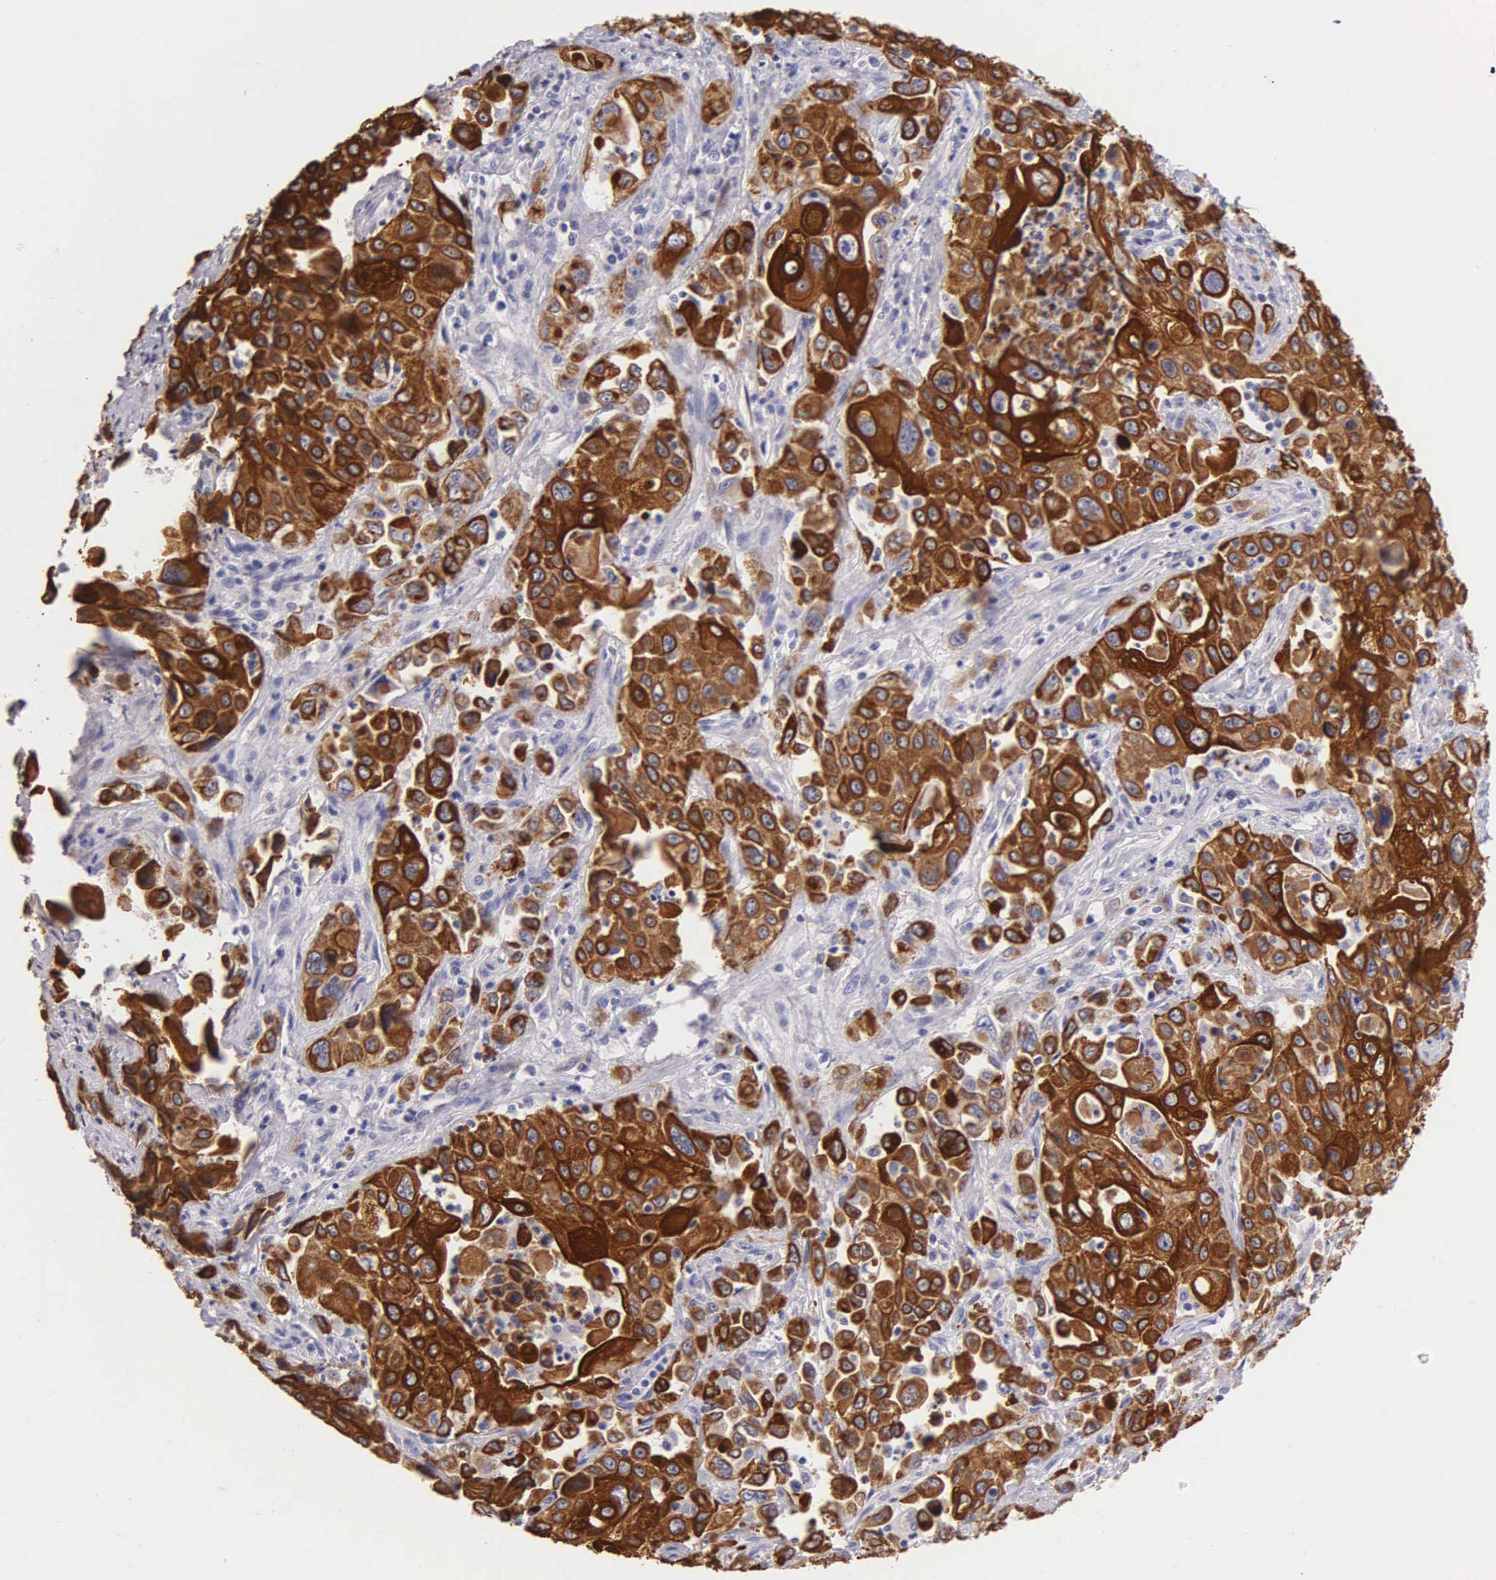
{"staining": {"intensity": "strong", "quantity": ">75%", "location": "cytoplasmic/membranous"}, "tissue": "pancreatic cancer", "cell_type": "Tumor cells", "image_type": "cancer", "snomed": [{"axis": "morphology", "description": "Adenocarcinoma, NOS"}, {"axis": "topography", "description": "Pancreas"}], "caption": "Protein staining of pancreatic cancer tissue exhibits strong cytoplasmic/membranous expression in approximately >75% of tumor cells.", "gene": "KRT17", "patient": {"sex": "male", "age": 70}}